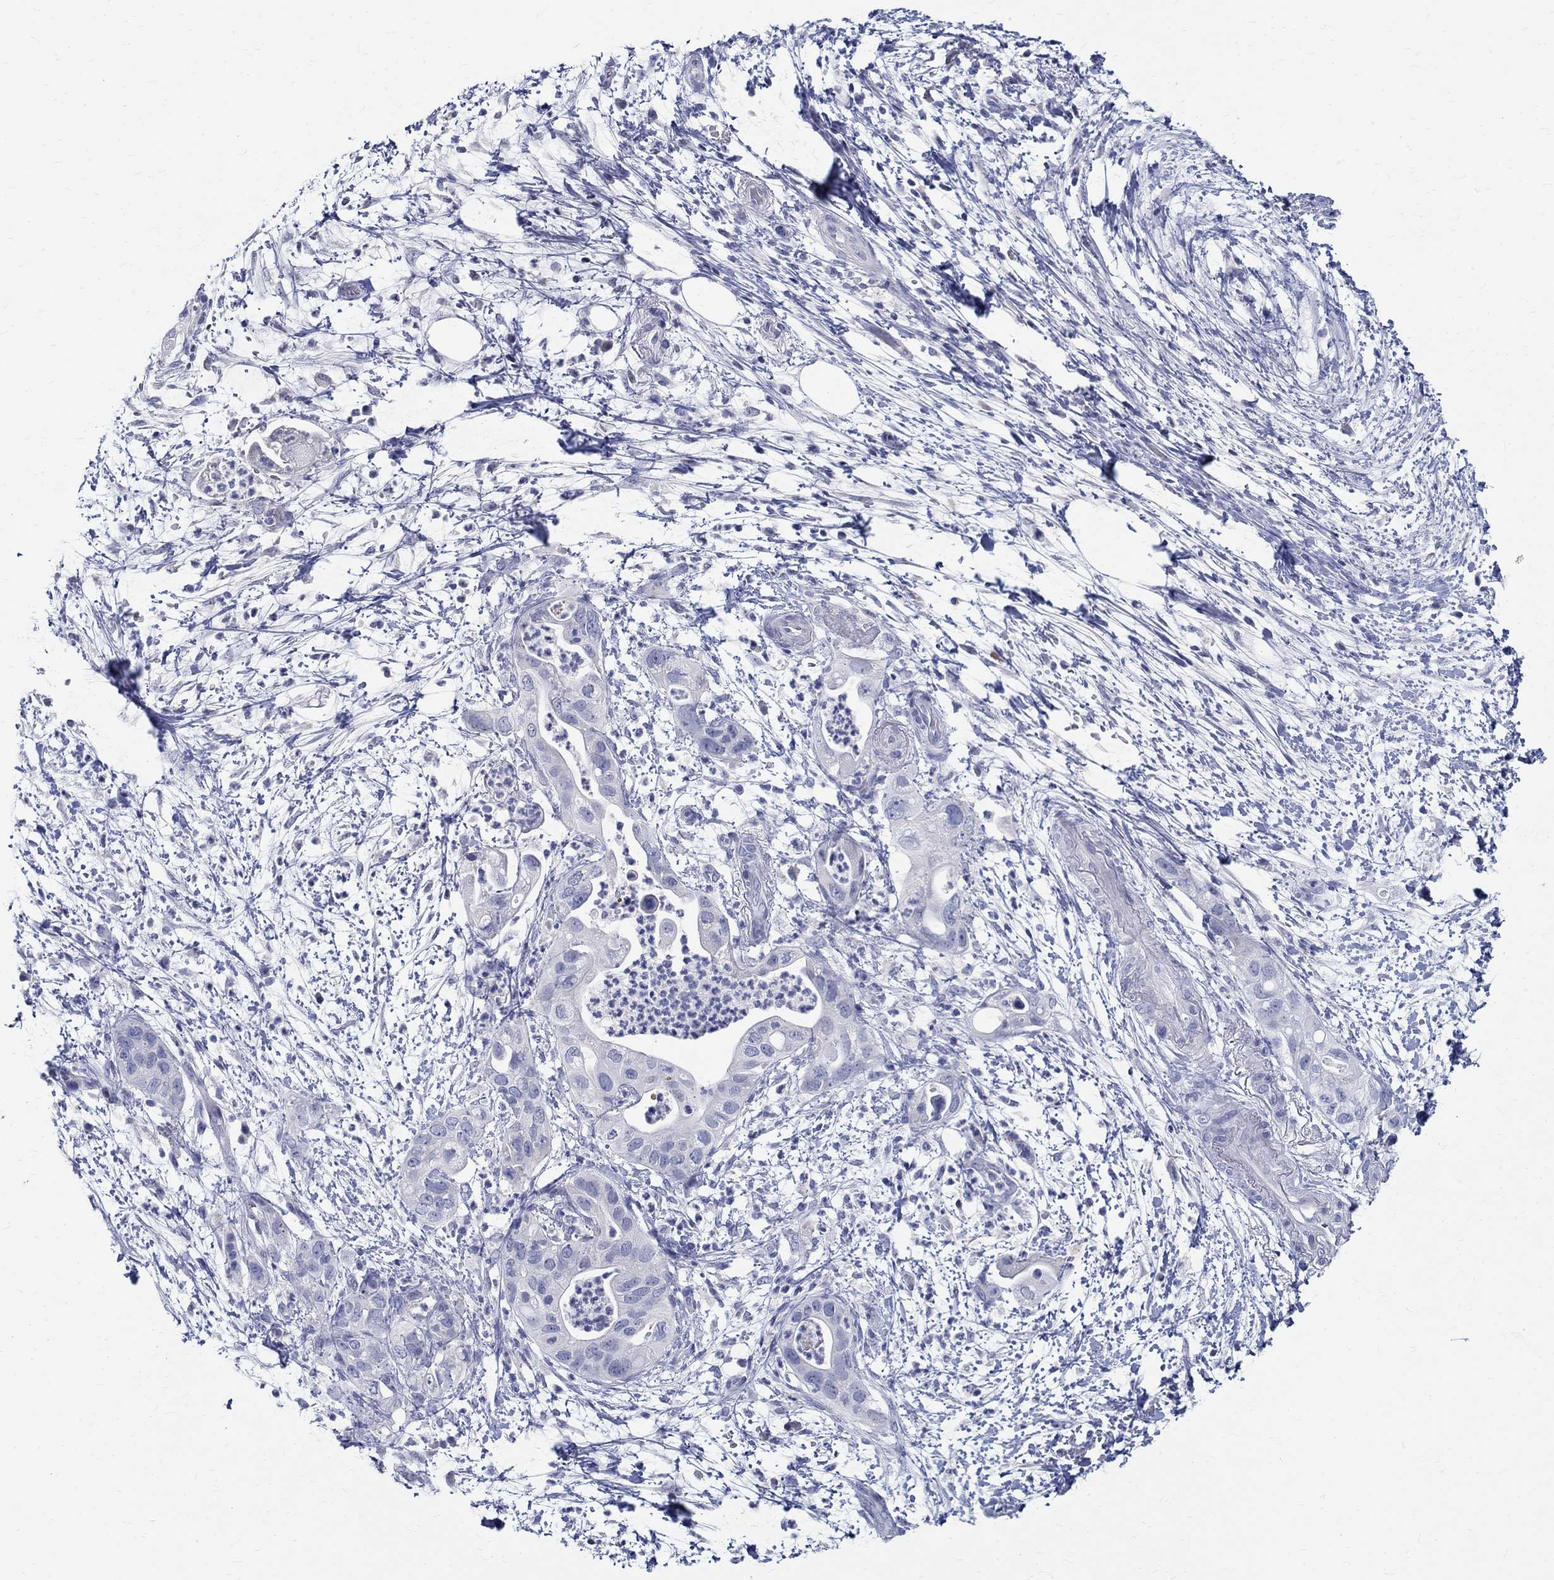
{"staining": {"intensity": "negative", "quantity": "none", "location": "none"}, "tissue": "pancreatic cancer", "cell_type": "Tumor cells", "image_type": "cancer", "snomed": [{"axis": "morphology", "description": "Adenocarcinoma, NOS"}, {"axis": "topography", "description": "Pancreas"}], "caption": "The immunohistochemistry micrograph has no significant positivity in tumor cells of adenocarcinoma (pancreatic) tissue.", "gene": "CETN1", "patient": {"sex": "female", "age": 72}}